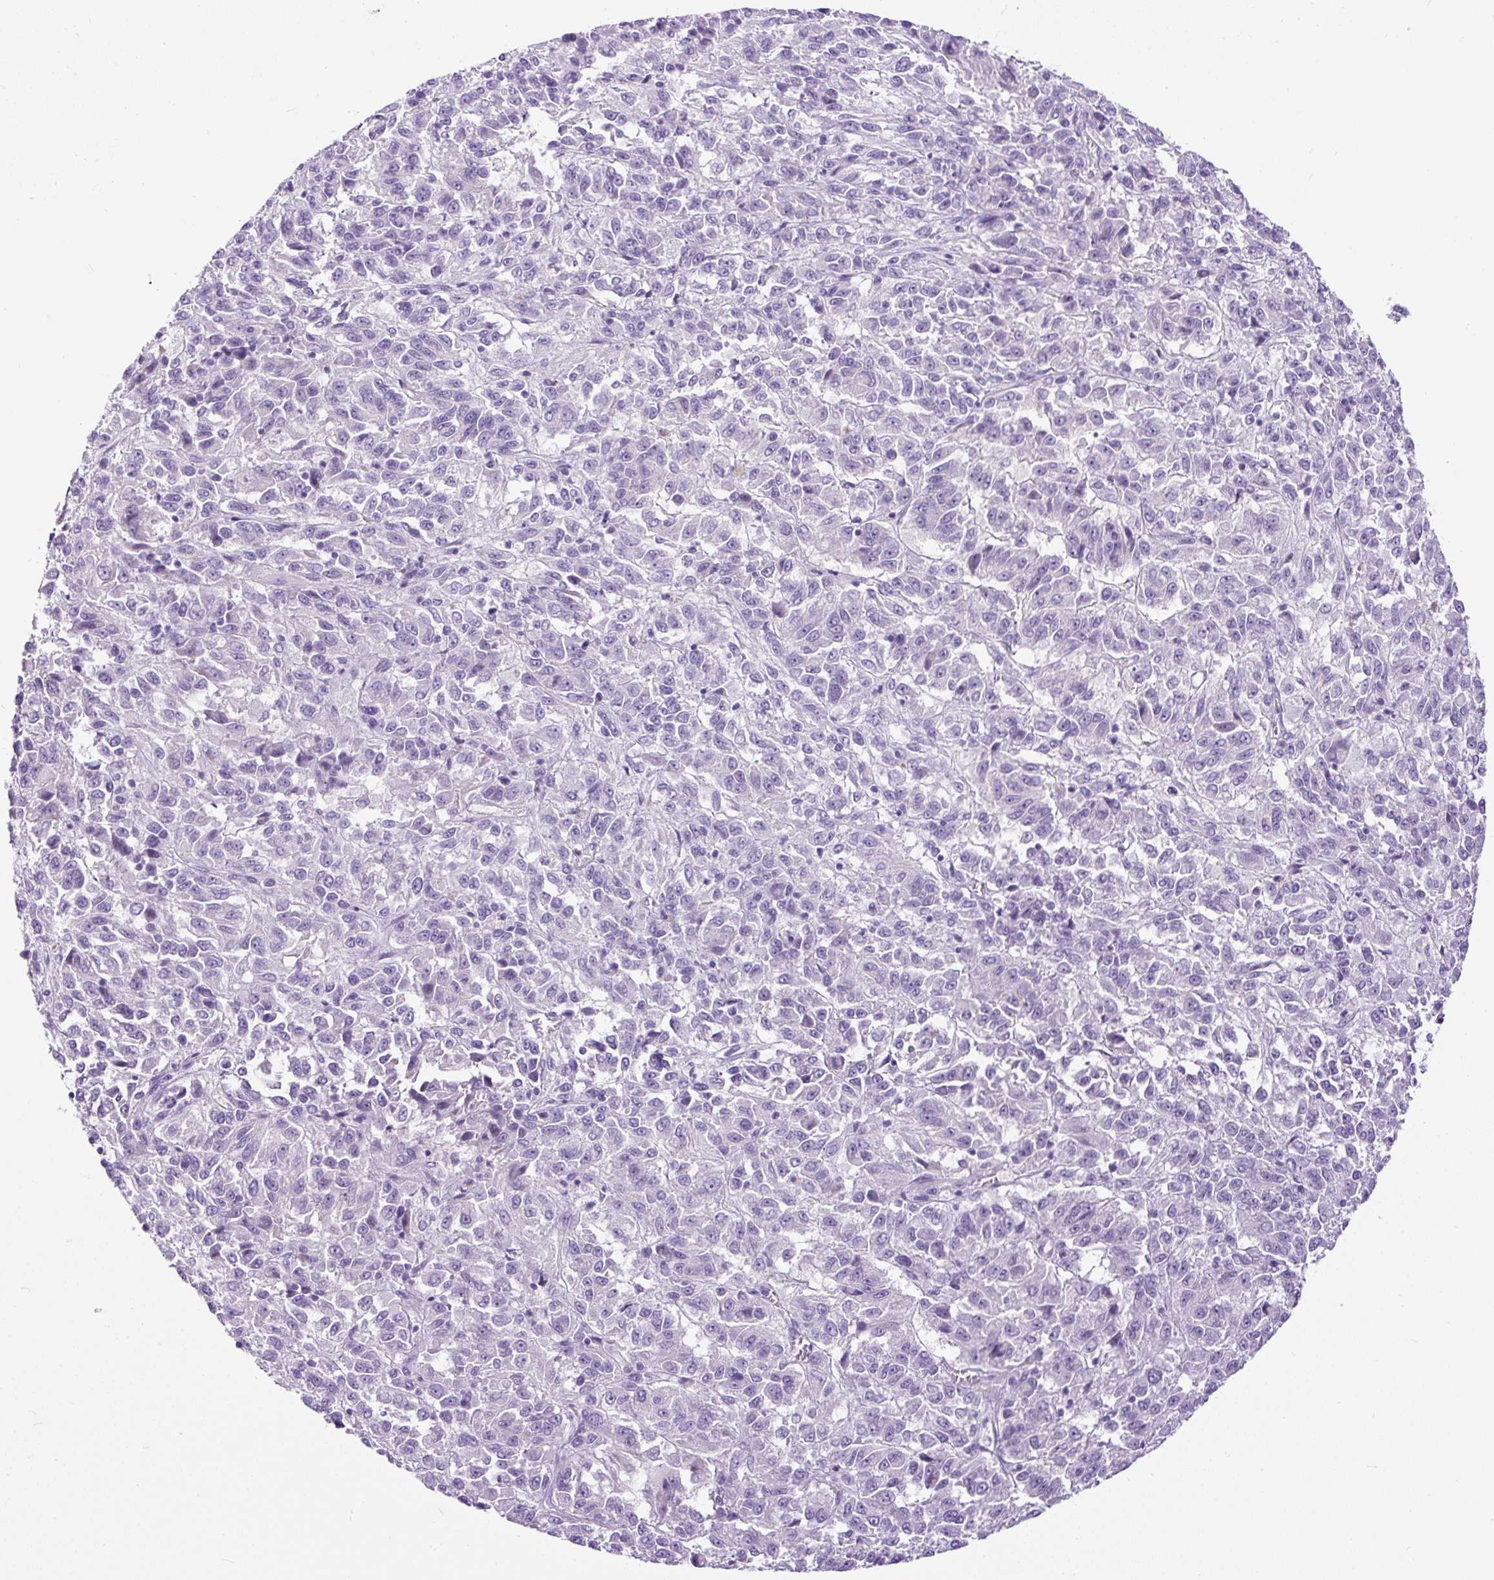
{"staining": {"intensity": "negative", "quantity": "none", "location": "none"}, "tissue": "melanoma", "cell_type": "Tumor cells", "image_type": "cancer", "snomed": [{"axis": "morphology", "description": "Malignant melanoma, Metastatic site"}, {"axis": "topography", "description": "Lung"}], "caption": "Immunohistochemistry of melanoma displays no staining in tumor cells. (DAB immunohistochemistry, high magnification).", "gene": "PDIA2", "patient": {"sex": "male", "age": 64}}